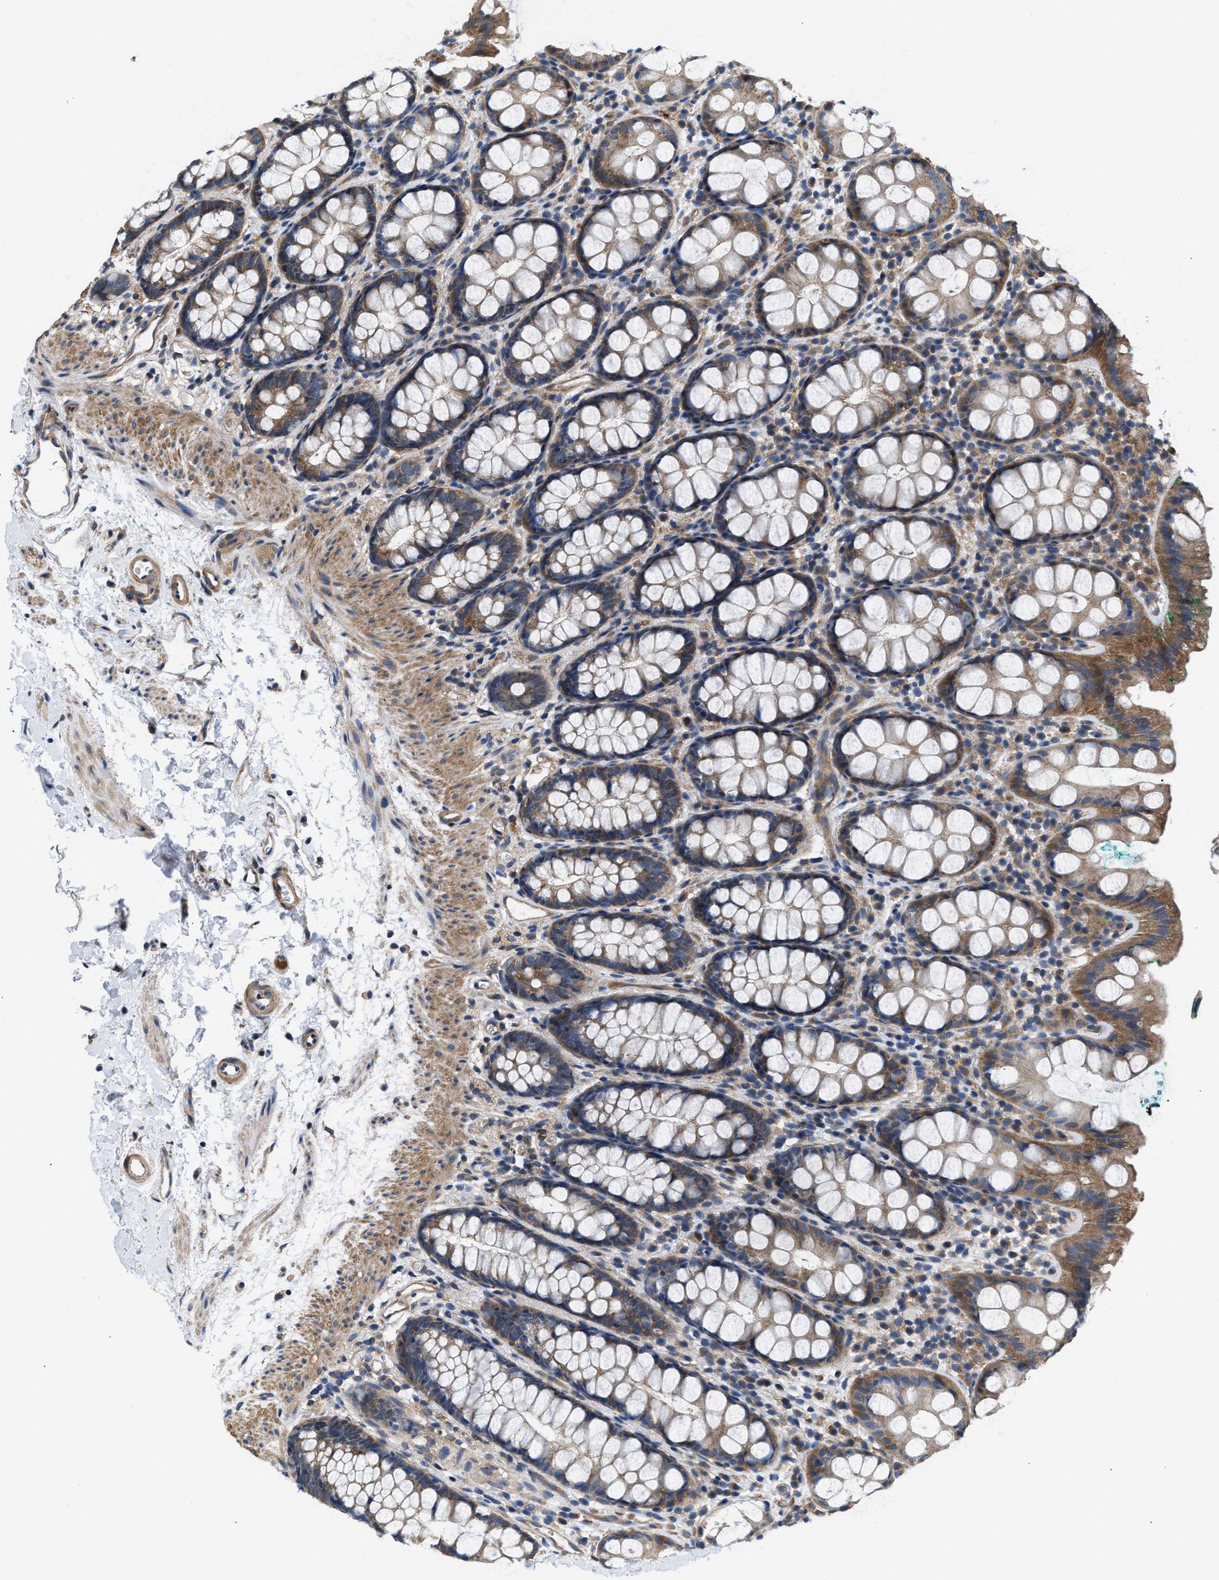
{"staining": {"intensity": "moderate", "quantity": ">75%", "location": "cytoplasmic/membranous"}, "tissue": "rectum", "cell_type": "Glandular cells", "image_type": "normal", "snomed": [{"axis": "morphology", "description": "Normal tissue, NOS"}, {"axis": "topography", "description": "Rectum"}], "caption": "This is a photomicrograph of immunohistochemistry staining of unremarkable rectum, which shows moderate positivity in the cytoplasmic/membranous of glandular cells.", "gene": "CEP128", "patient": {"sex": "female", "age": 65}}